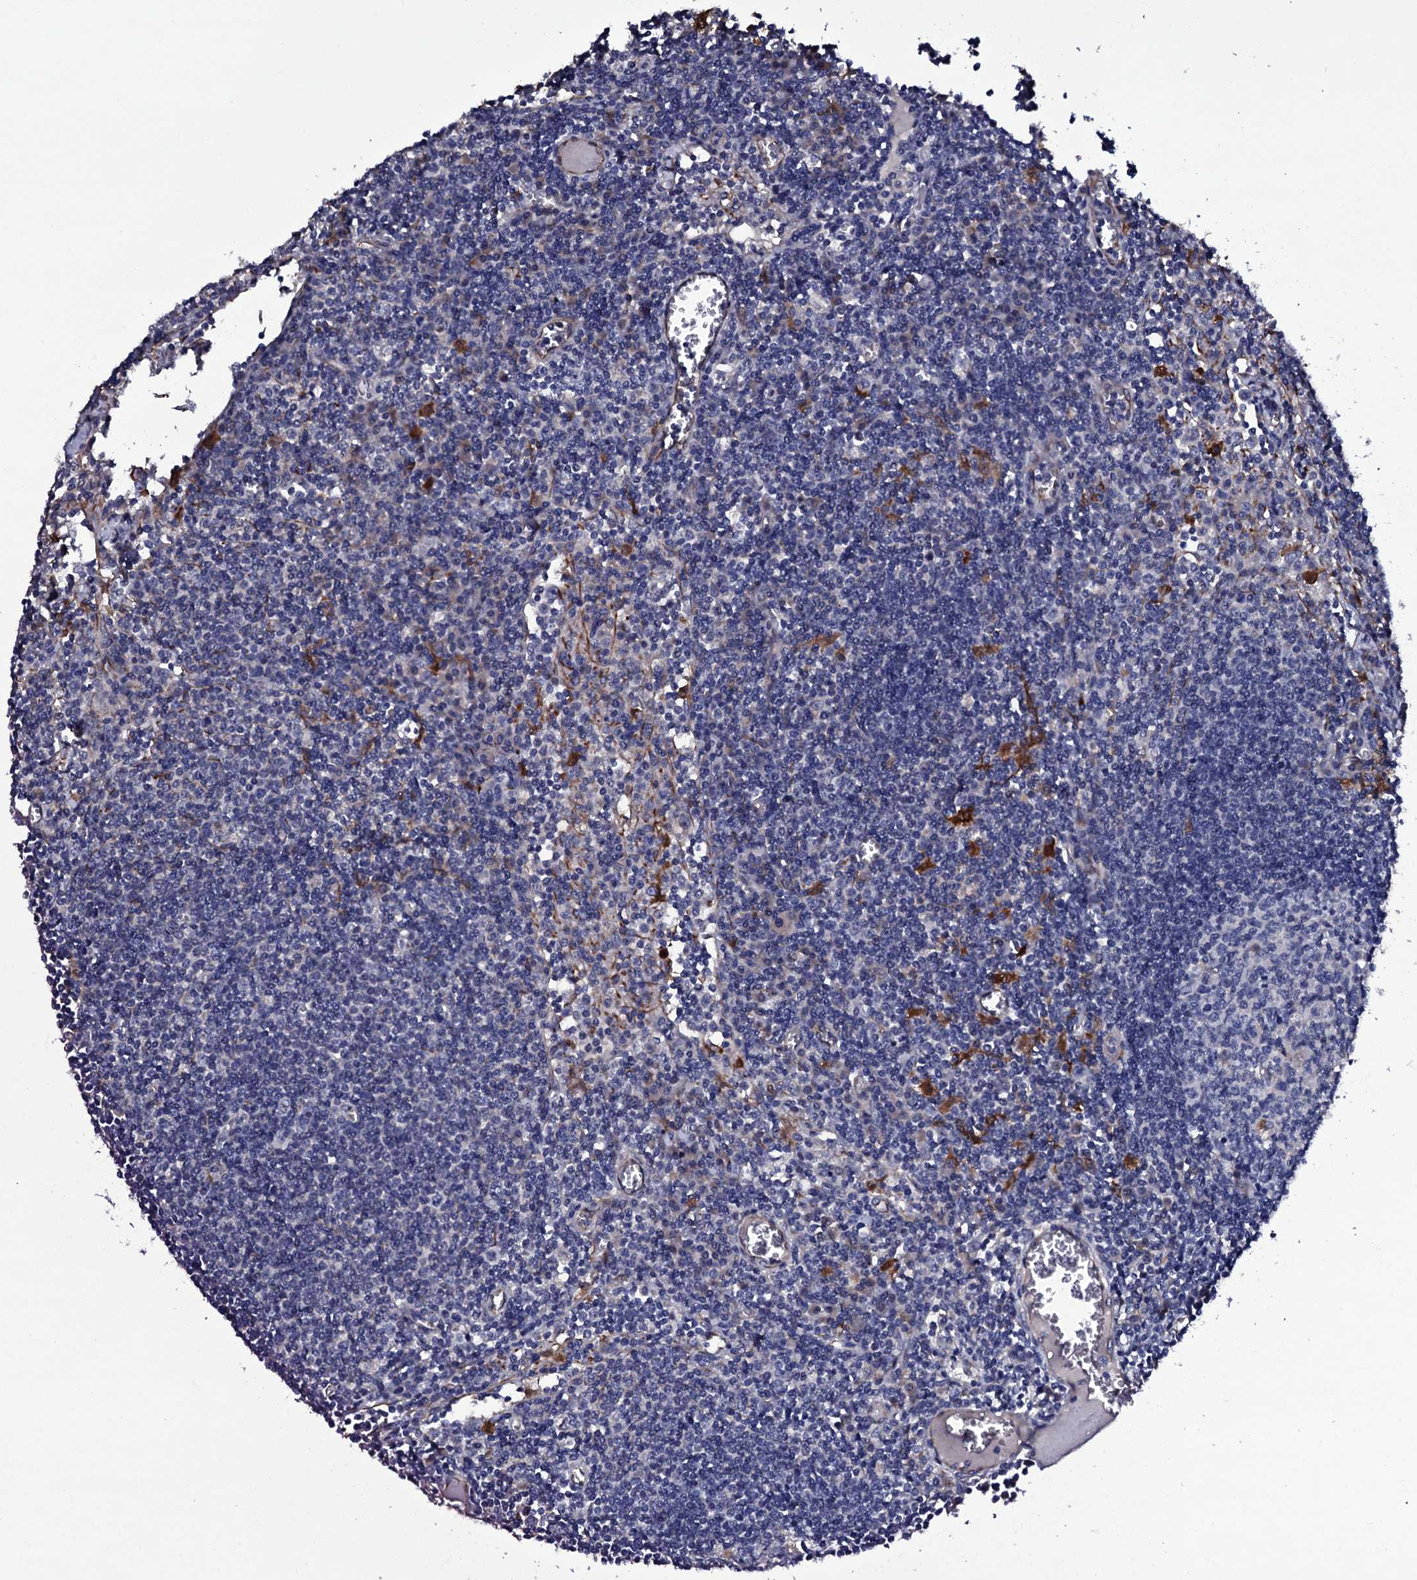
{"staining": {"intensity": "negative", "quantity": "none", "location": "none"}, "tissue": "lymph node", "cell_type": "Germinal center cells", "image_type": "normal", "snomed": [{"axis": "morphology", "description": "Normal tissue, NOS"}, {"axis": "topography", "description": "Lymph node"}], "caption": "This is an IHC image of benign human lymph node. There is no expression in germinal center cells.", "gene": "BCL2L14", "patient": {"sex": "female", "age": 55}}